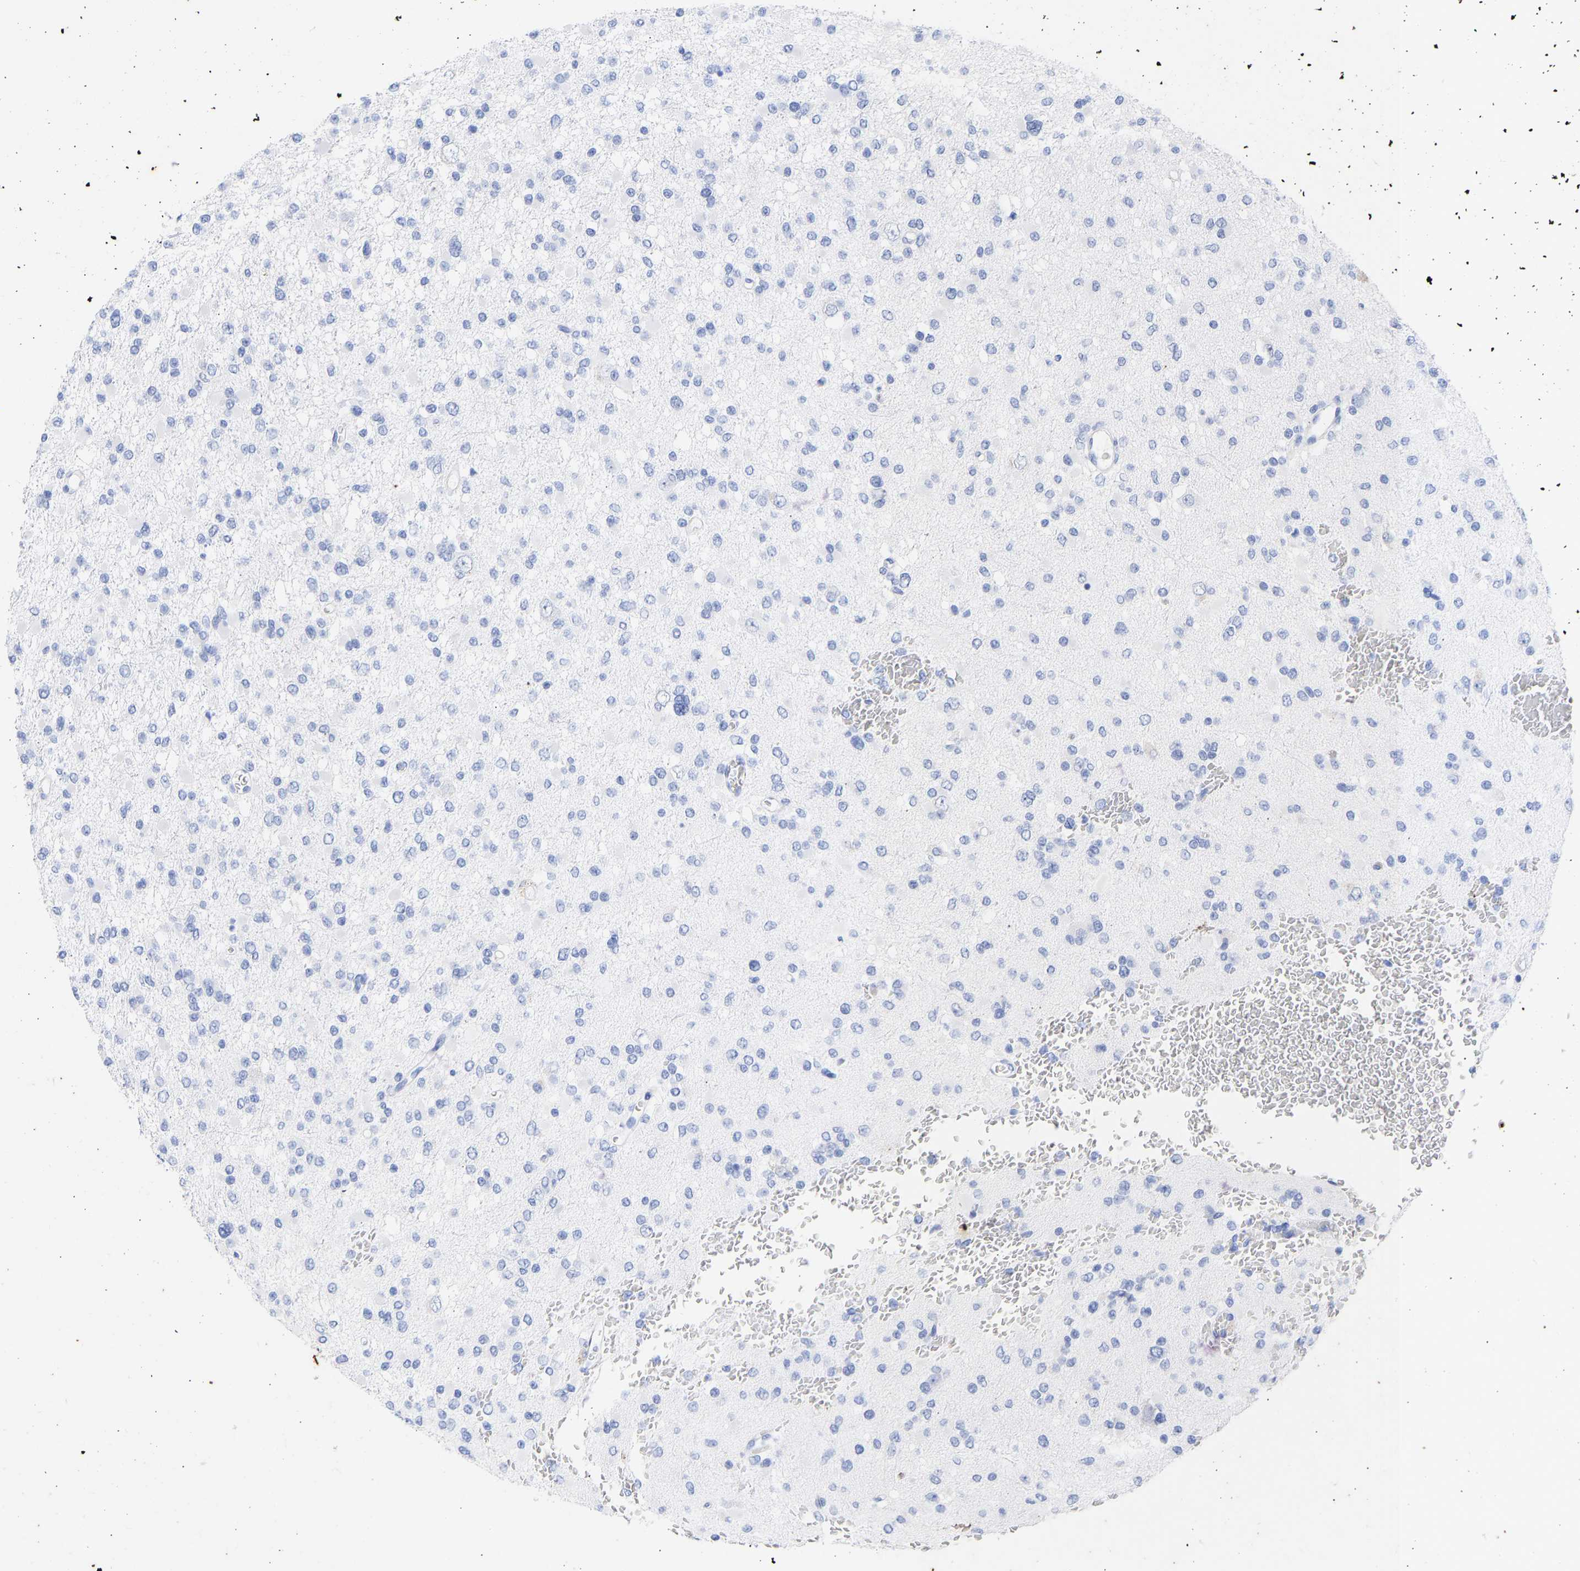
{"staining": {"intensity": "negative", "quantity": "none", "location": "none"}, "tissue": "glioma", "cell_type": "Tumor cells", "image_type": "cancer", "snomed": [{"axis": "morphology", "description": "Glioma, malignant, Low grade"}, {"axis": "topography", "description": "Brain"}], "caption": "Immunohistochemical staining of human malignant glioma (low-grade) shows no significant positivity in tumor cells.", "gene": "KRT1", "patient": {"sex": "female", "age": 22}}